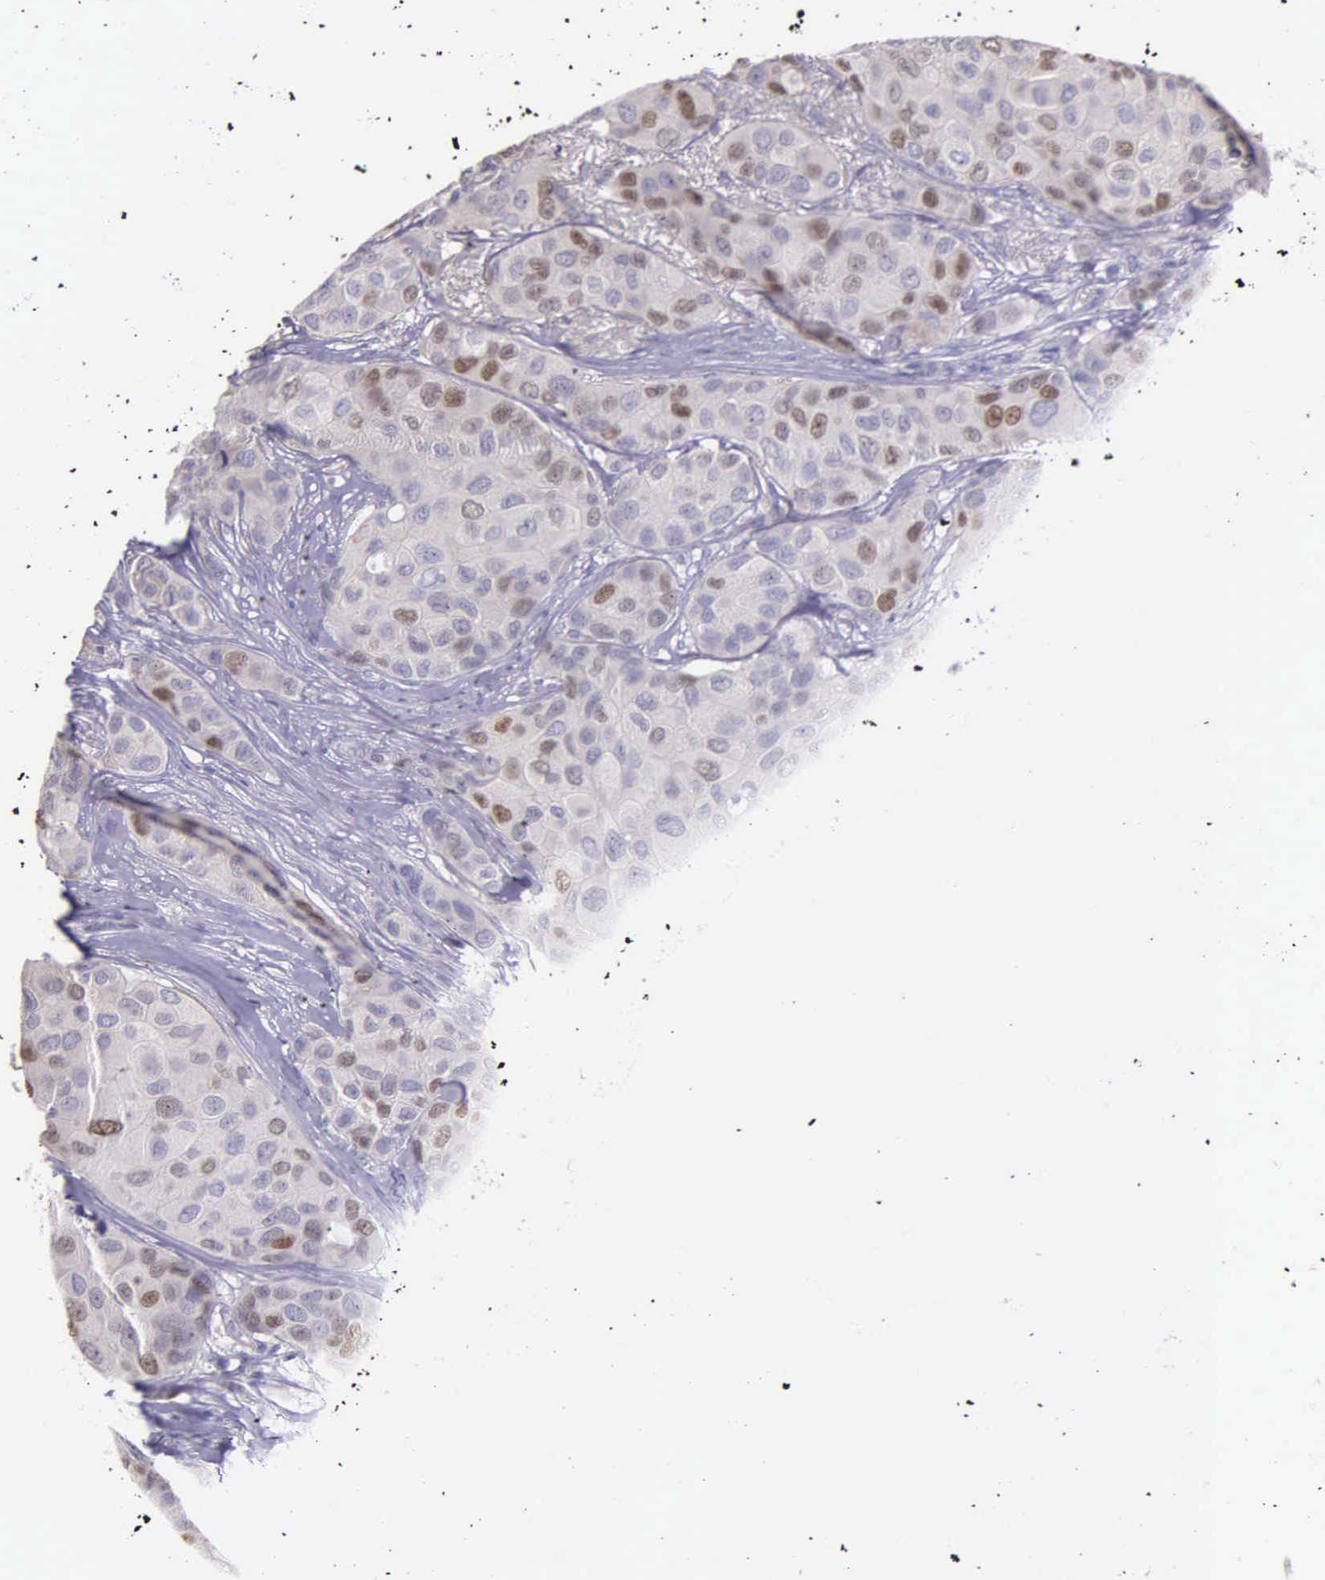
{"staining": {"intensity": "moderate", "quantity": "<25%", "location": "nuclear"}, "tissue": "breast cancer", "cell_type": "Tumor cells", "image_type": "cancer", "snomed": [{"axis": "morphology", "description": "Duct carcinoma"}, {"axis": "topography", "description": "Breast"}], "caption": "This photomicrograph displays immunohistochemistry staining of breast cancer (infiltrating ductal carcinoma), with low moderate nuclear positivity in approximately <25% of tumor cells.", "gene": "MCM5", "patient": {"sex": "female", "age": 68}}